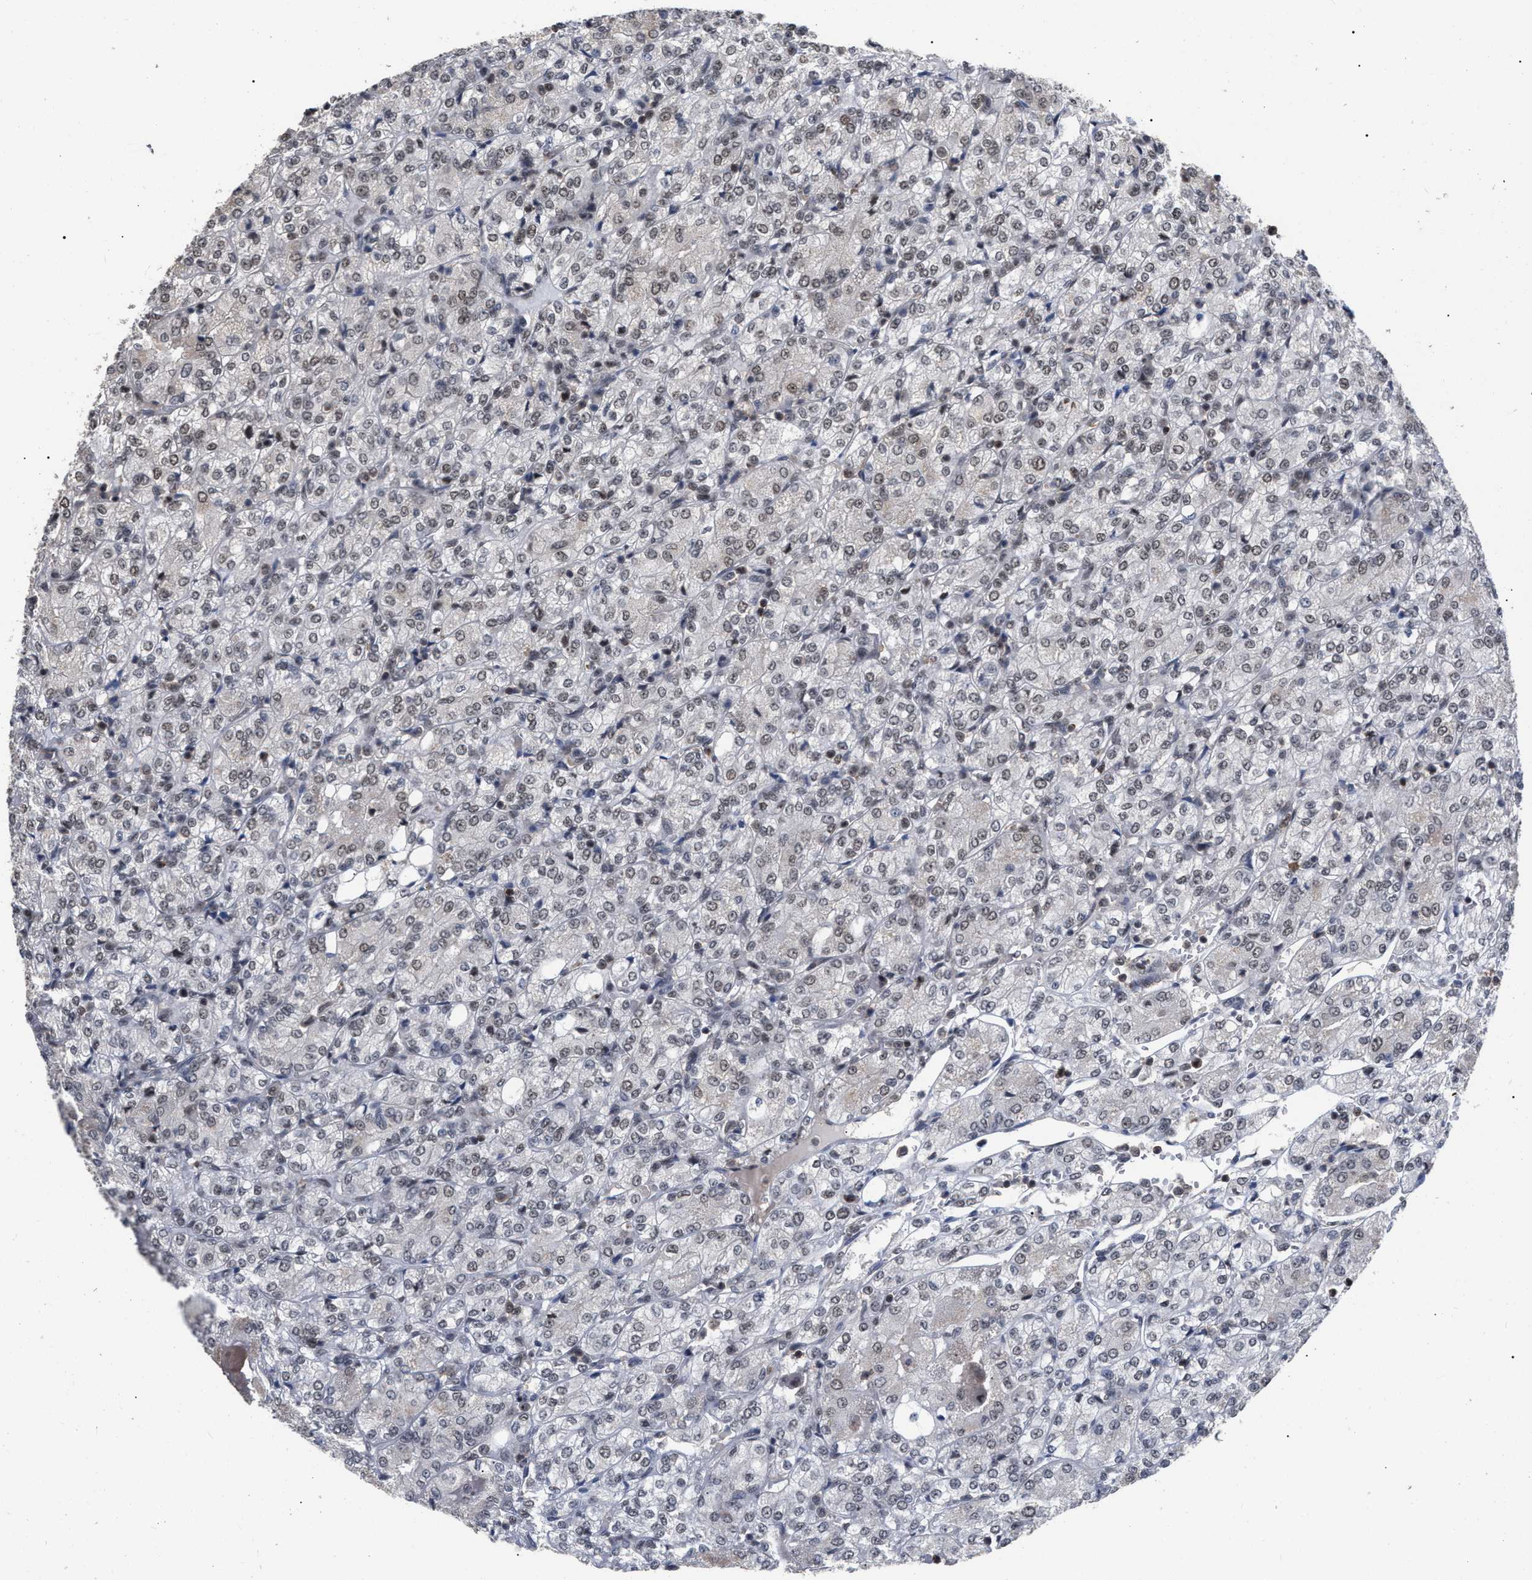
{"staining": {"intensity": "weak", "quantity": "25%-75%", "location": "nuclear"}, "tissue": "renal cancer", "cell_type": "Tumor cells", "image_type": "cancer", "snomed": [{"axis": "morphology", "description": "Adenocarcinoma, NOS"}, {"axis": "topography", "description": "Kidney"}], "caption": "Immunohistochemistry (IHC) photomicrograph of human renal adenocarcinoma stained for a protein (brown), which demonstrates low levels of weak nuclear staining in about 25%-75% of tumor cells.", "gene": "JAZF1", "patient": {"sex": "male", "age": 77}}